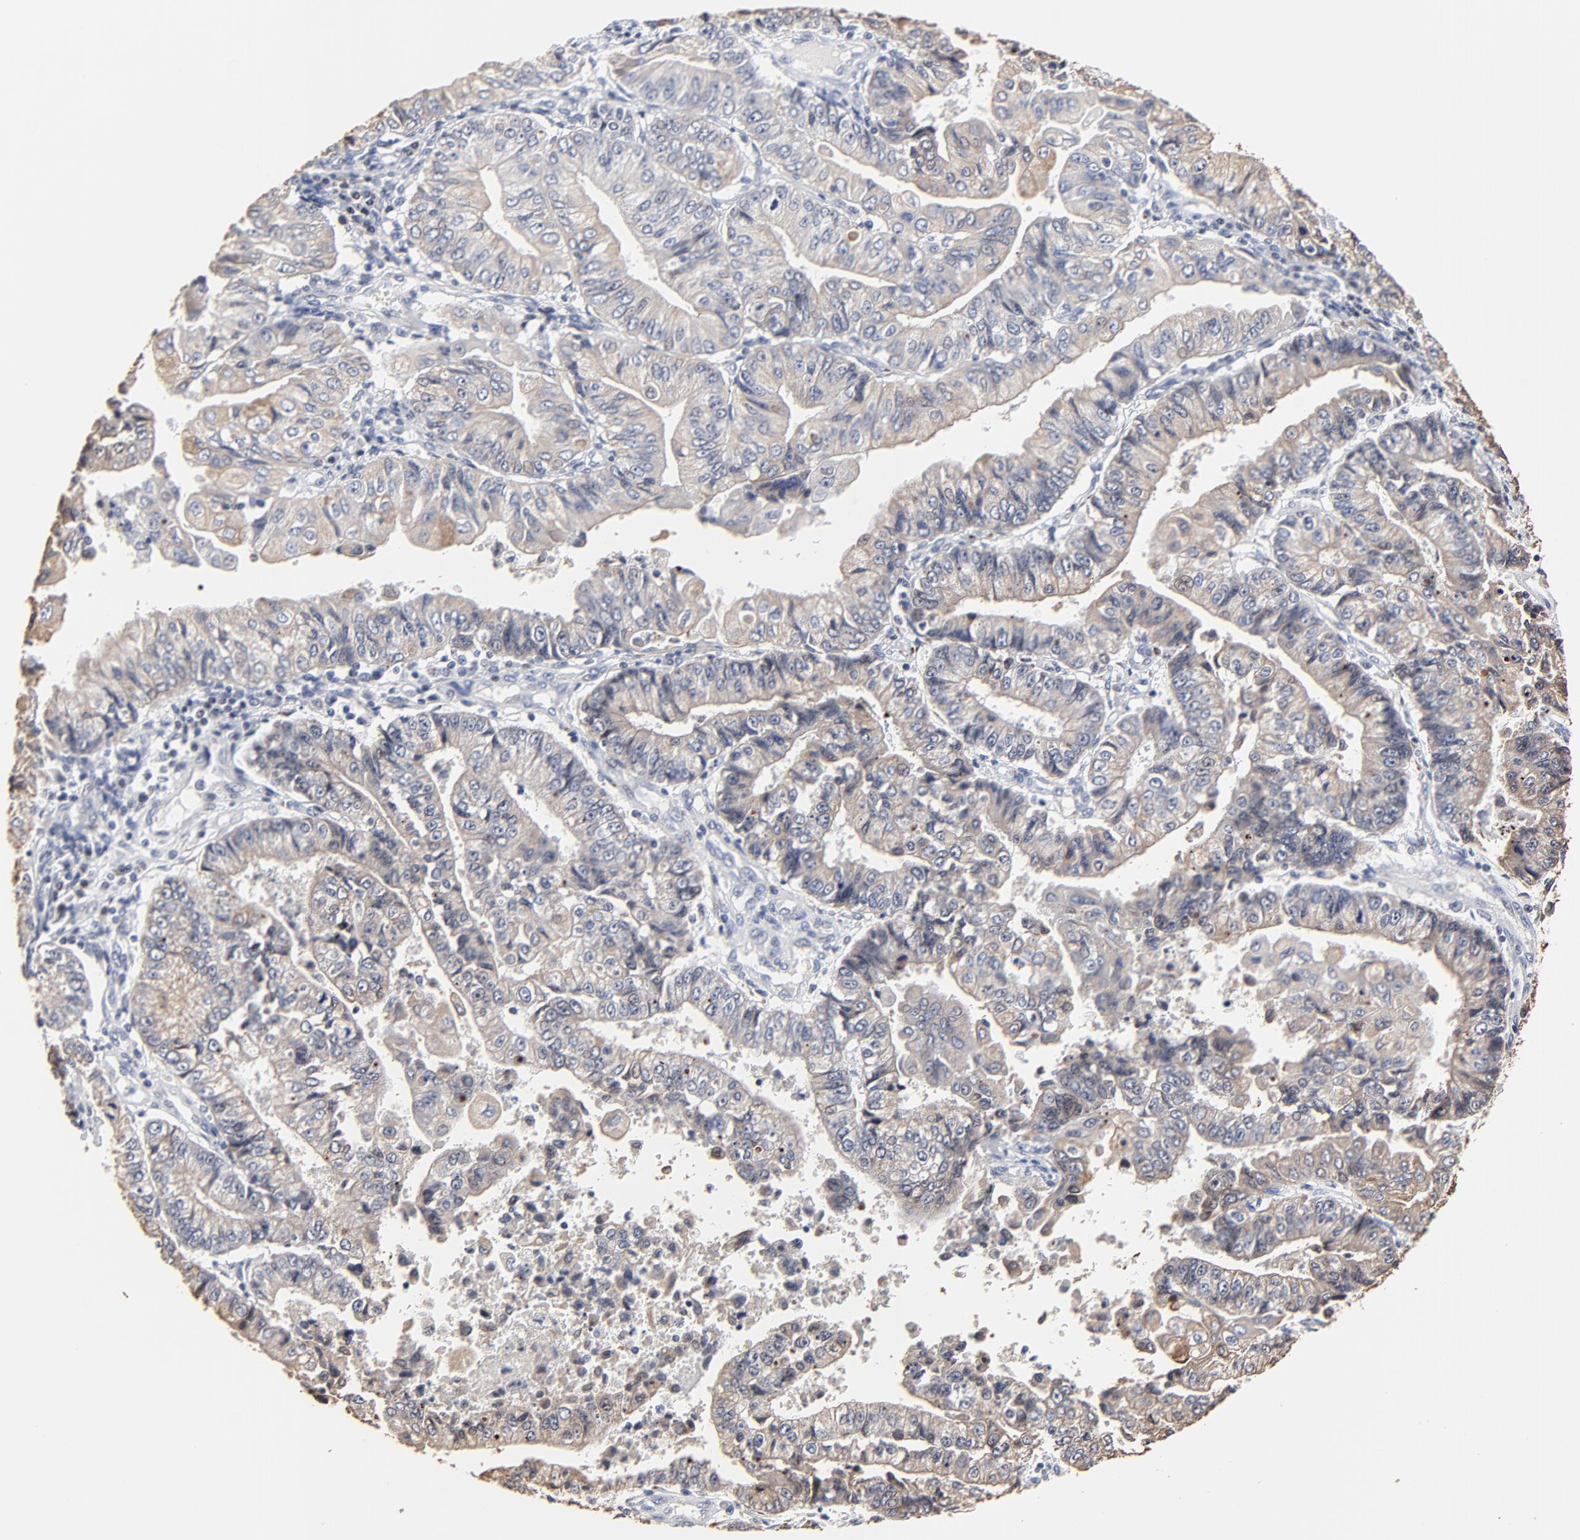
{"staining": {"intensity": "weak", "quantity": ">75%", "location": "cytoplasmic/membranous"}, "tissue": "endometrial cancer", "cell_type": "Tumor cells", "image_type": "cancer", "snomed": [{"axis": "morphology", "description": "Adenocarcinoma, NOS"}, {"axis": "topography", "description": "Endometrium"}], "caption": "Protein staining of adenocarcinoma (endometrial) tissue displays weak cytoplasmic/membranous staining in approximately >75% of tumor cells.", "gene": "LNX1", "patient": {"sex": "female", "age": 75}}